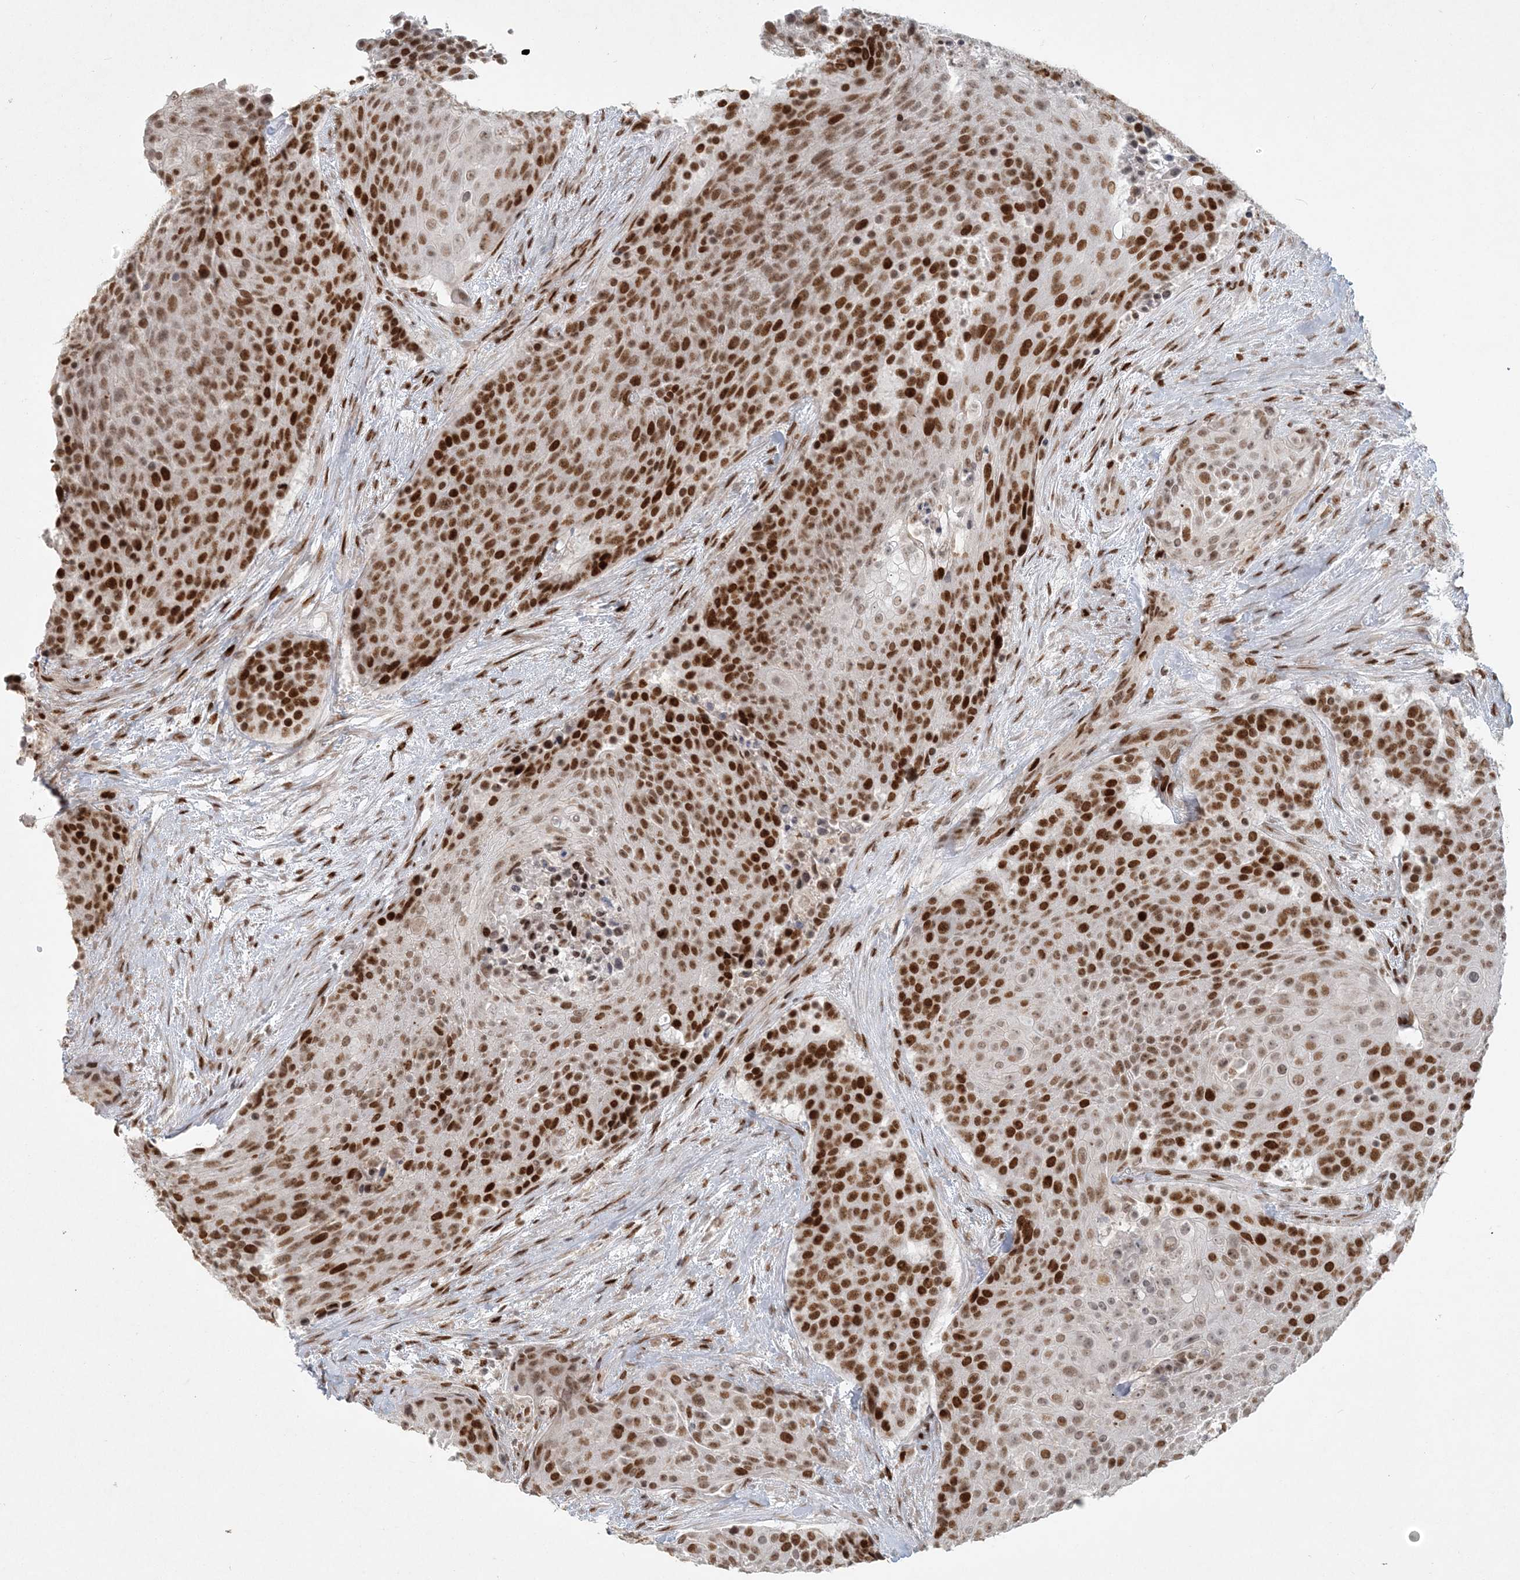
{"staining": {"intensity": "strong", "quantity": "25%-75%", "location": "nuclear"}, "tissue": "urothelial cancer", "cell_type": "Tumor cells", "image_type": "cancer", "snomed": [{"axis": "morphology", "description": "Urothelial carcinoma, High grade"}, {"axis": "topography", "description": "Urinary bladder"}], "caption": "DAB immunohistochemical staining of urothelial cancer displays strong nuclear protein positivity in approximately 25%-75% of tumor cells. The protein is shown in brown color, while the nuclei are stained blue.", "gene": "BAZ1B", "patient": {"sex": "female", "age": 63}}